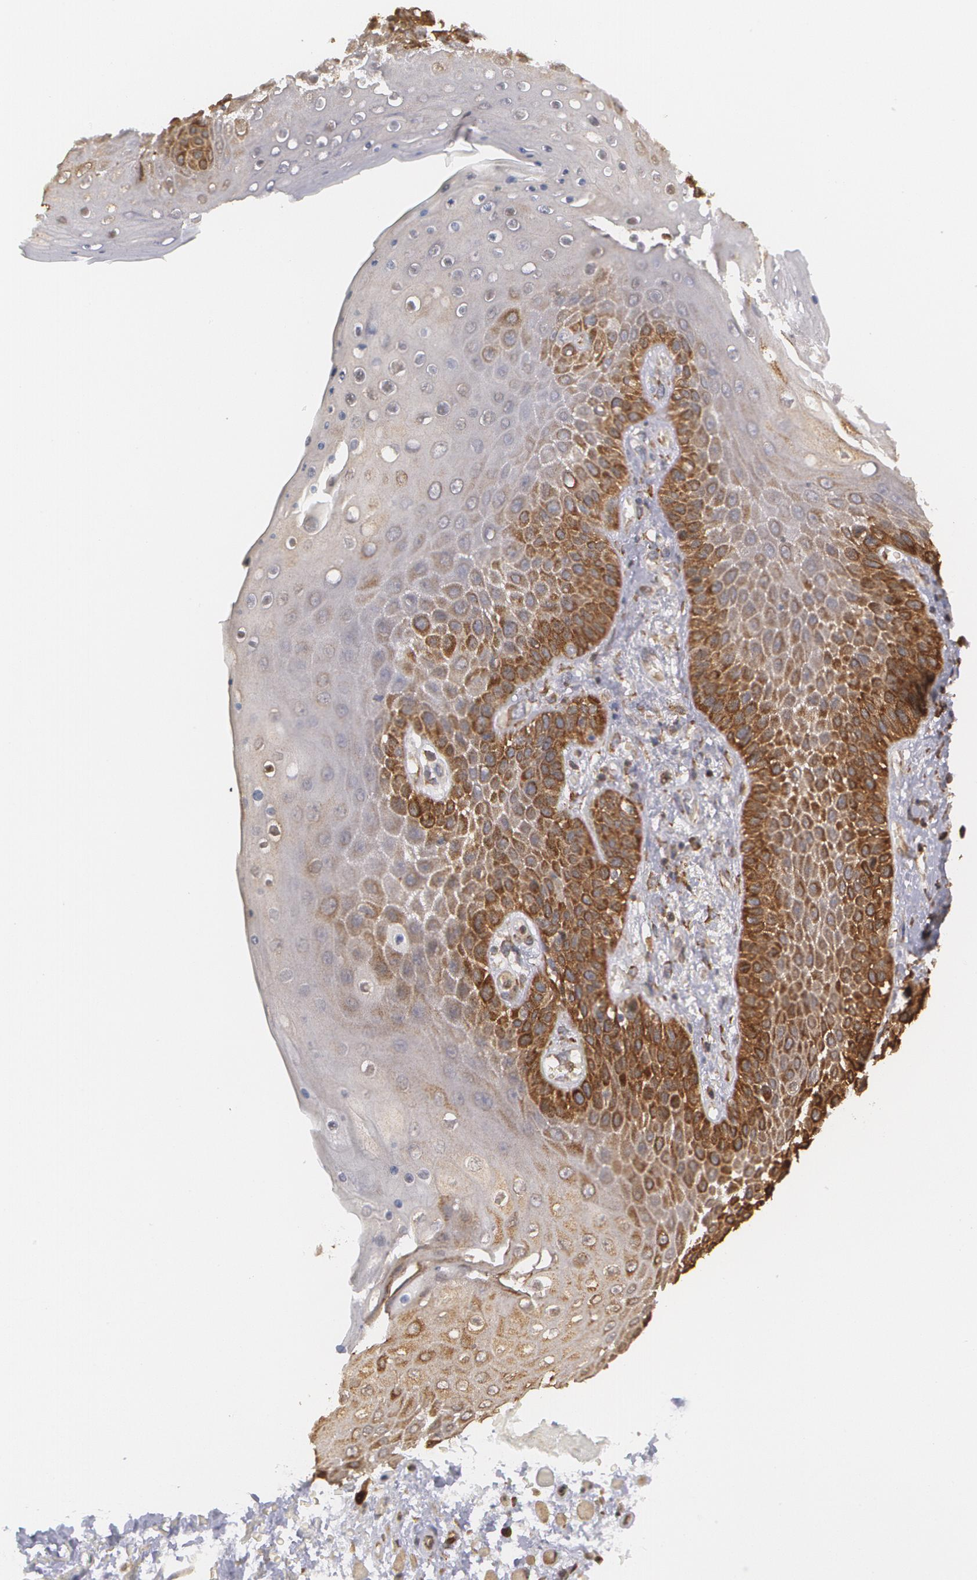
{"staining": {"intensity": "strong", "quantity": "25%-75%", "location": "cytoplasmic/membranous"}, "tissue": "skin", "cell_type": "Epidermal cells", "image_type": "normal", "snomed": [{"axis": "morphology", "description": "Normal tissue, NOS"}, {"axis": "topography", "description": "Anal"}], "caption": "IHC image of normal skin stained for a protein (brown), which displays high levels of strong cytoplasmic/membranous staining in about 25%-75% of epidermal cells.", "gene": "MTHFD1", "patient": {"sex": "female", "age": 46}}